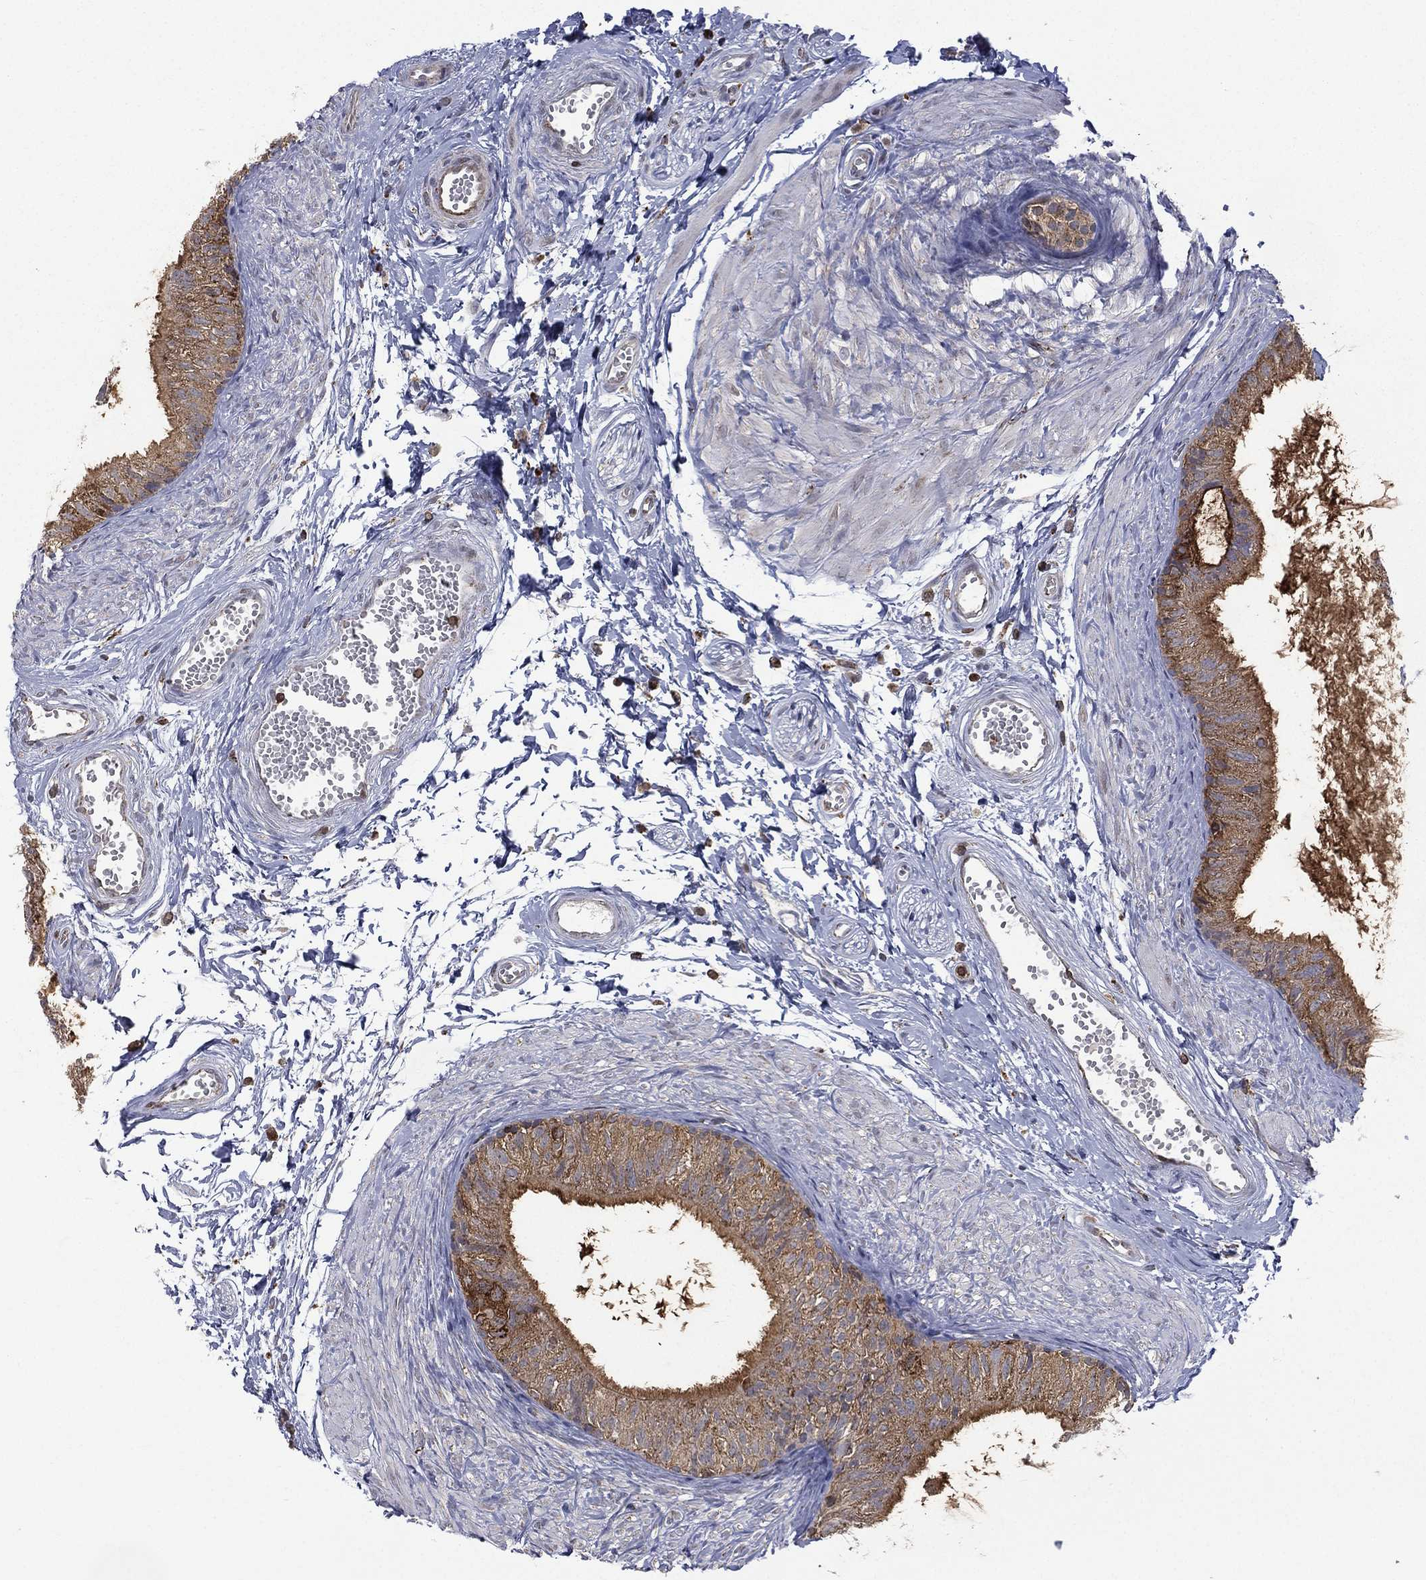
{"staining": {"intensity": "strong", "quantity": "25%-75%", "location": "cytoplasmic/membranous"}, "tissue": "epididymis", "cell_type": "Glandular cells", "image_type": "normal", "snomed": [{"axis": "morphology", "description": "Normal tissue, NOS"}, {"axis": "topography", "description": "Epididymis"}], "caption": "The immunohistochemical stain shows strong cytoplasmic/membranous positivity in glandular cells of benign epididymis.", "gene": "RIN3", "patient": {"sex": "male", "age": 22}}